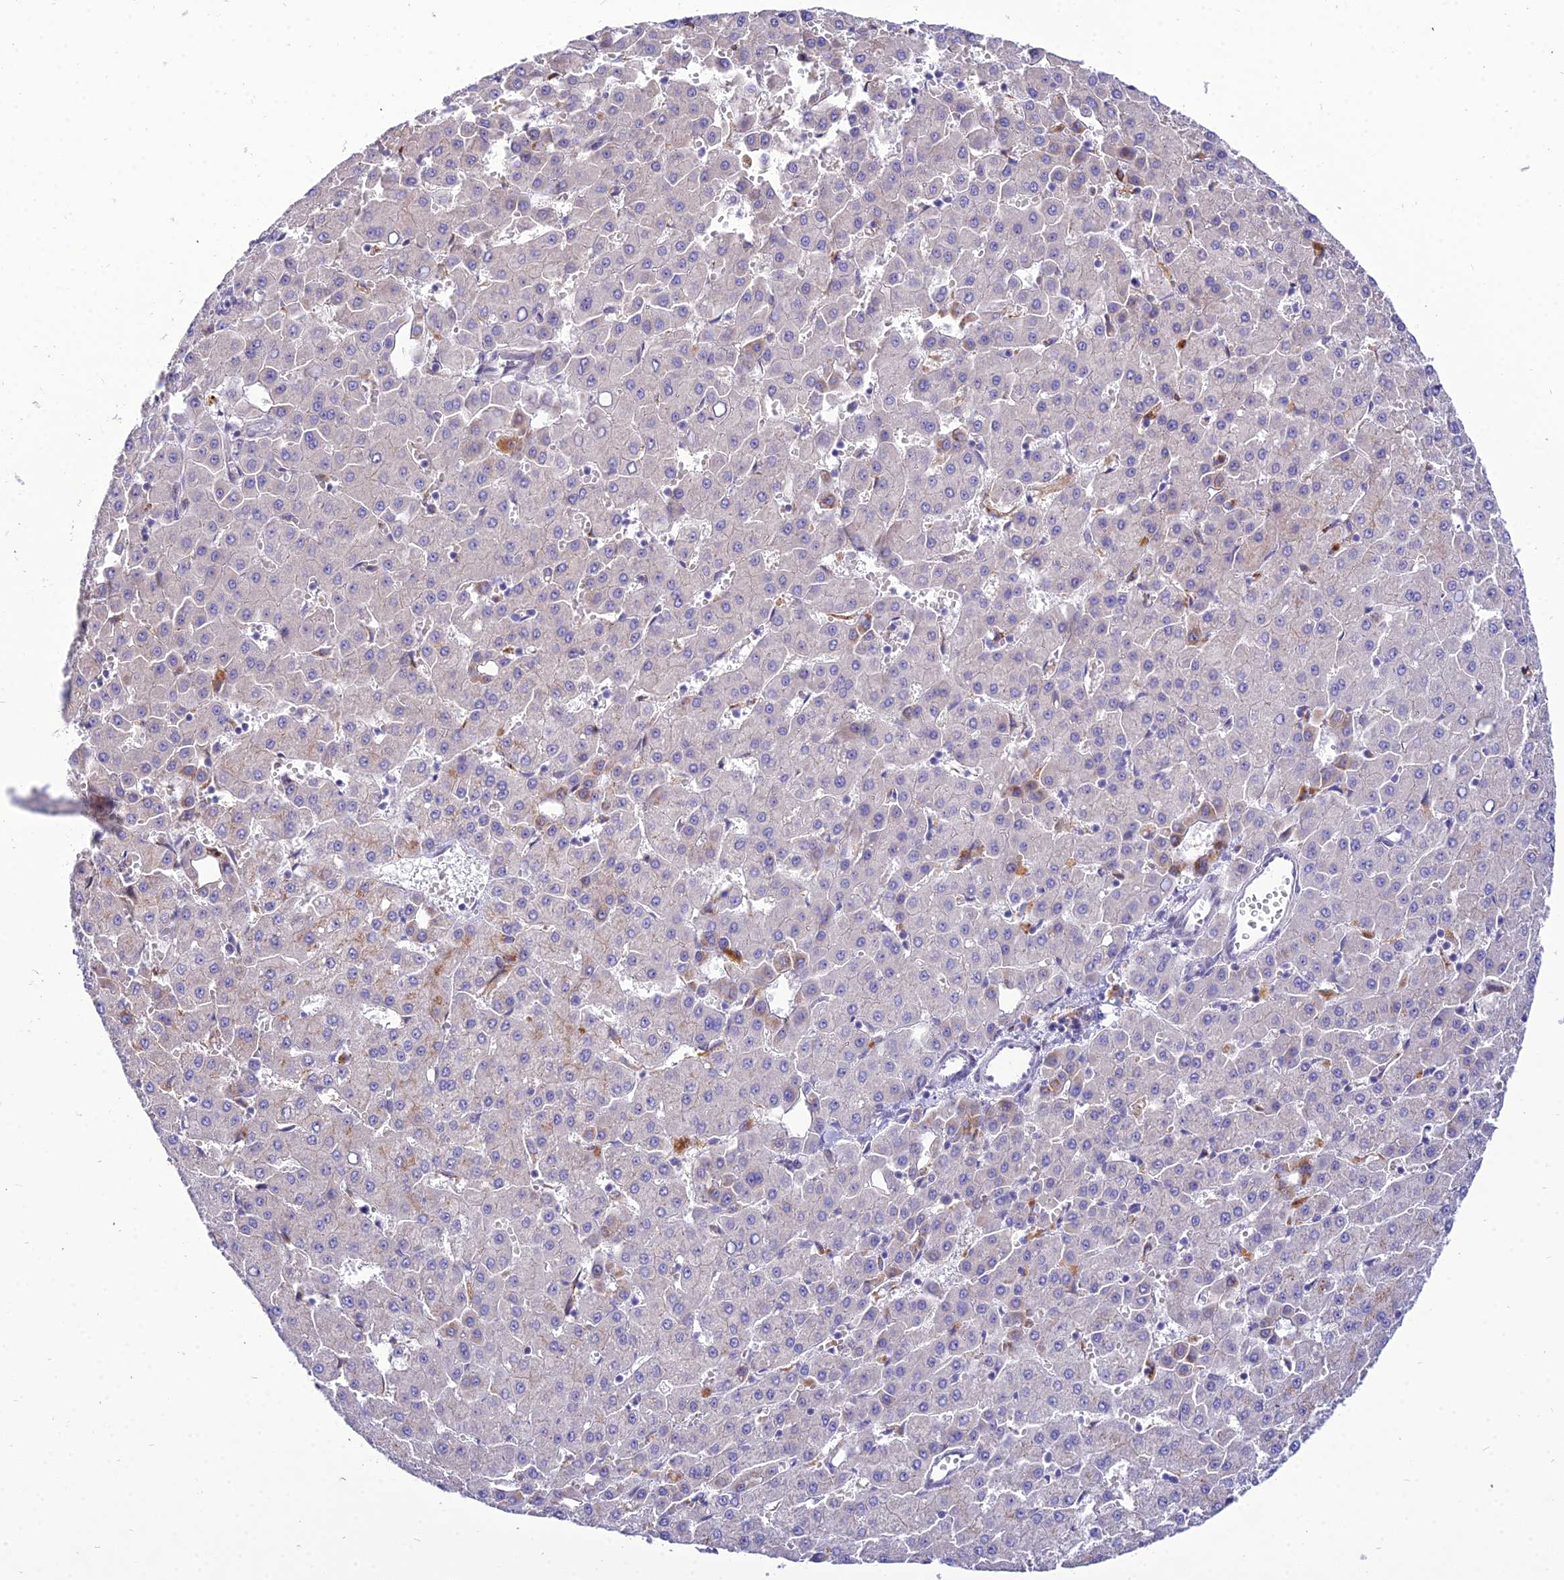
{"staining": {"intensity": "moderate", "quantity": "<25%", "location": "cytoplasmic/membranous"}, "tissue": "liver cancer", "cell_type": "Tumor cells", "image_type": "cancer", "snomed": [{"axis": "morphology", "description": "Carcinoma, Hepatocellular, NOS"}, {"axis": "topography", "description": "Liver"}], "caption": "High-power microscopy captured an immunohistochemistry image of liver cancer, revealing moderate cytoplasmic/membranous positivity in approximately <25% of tumor cells. (Brightfield microscopy of DAB IHC at high magnification).", "gene": "C6orf163", "patient": {"sex": "male", "age": 47}}